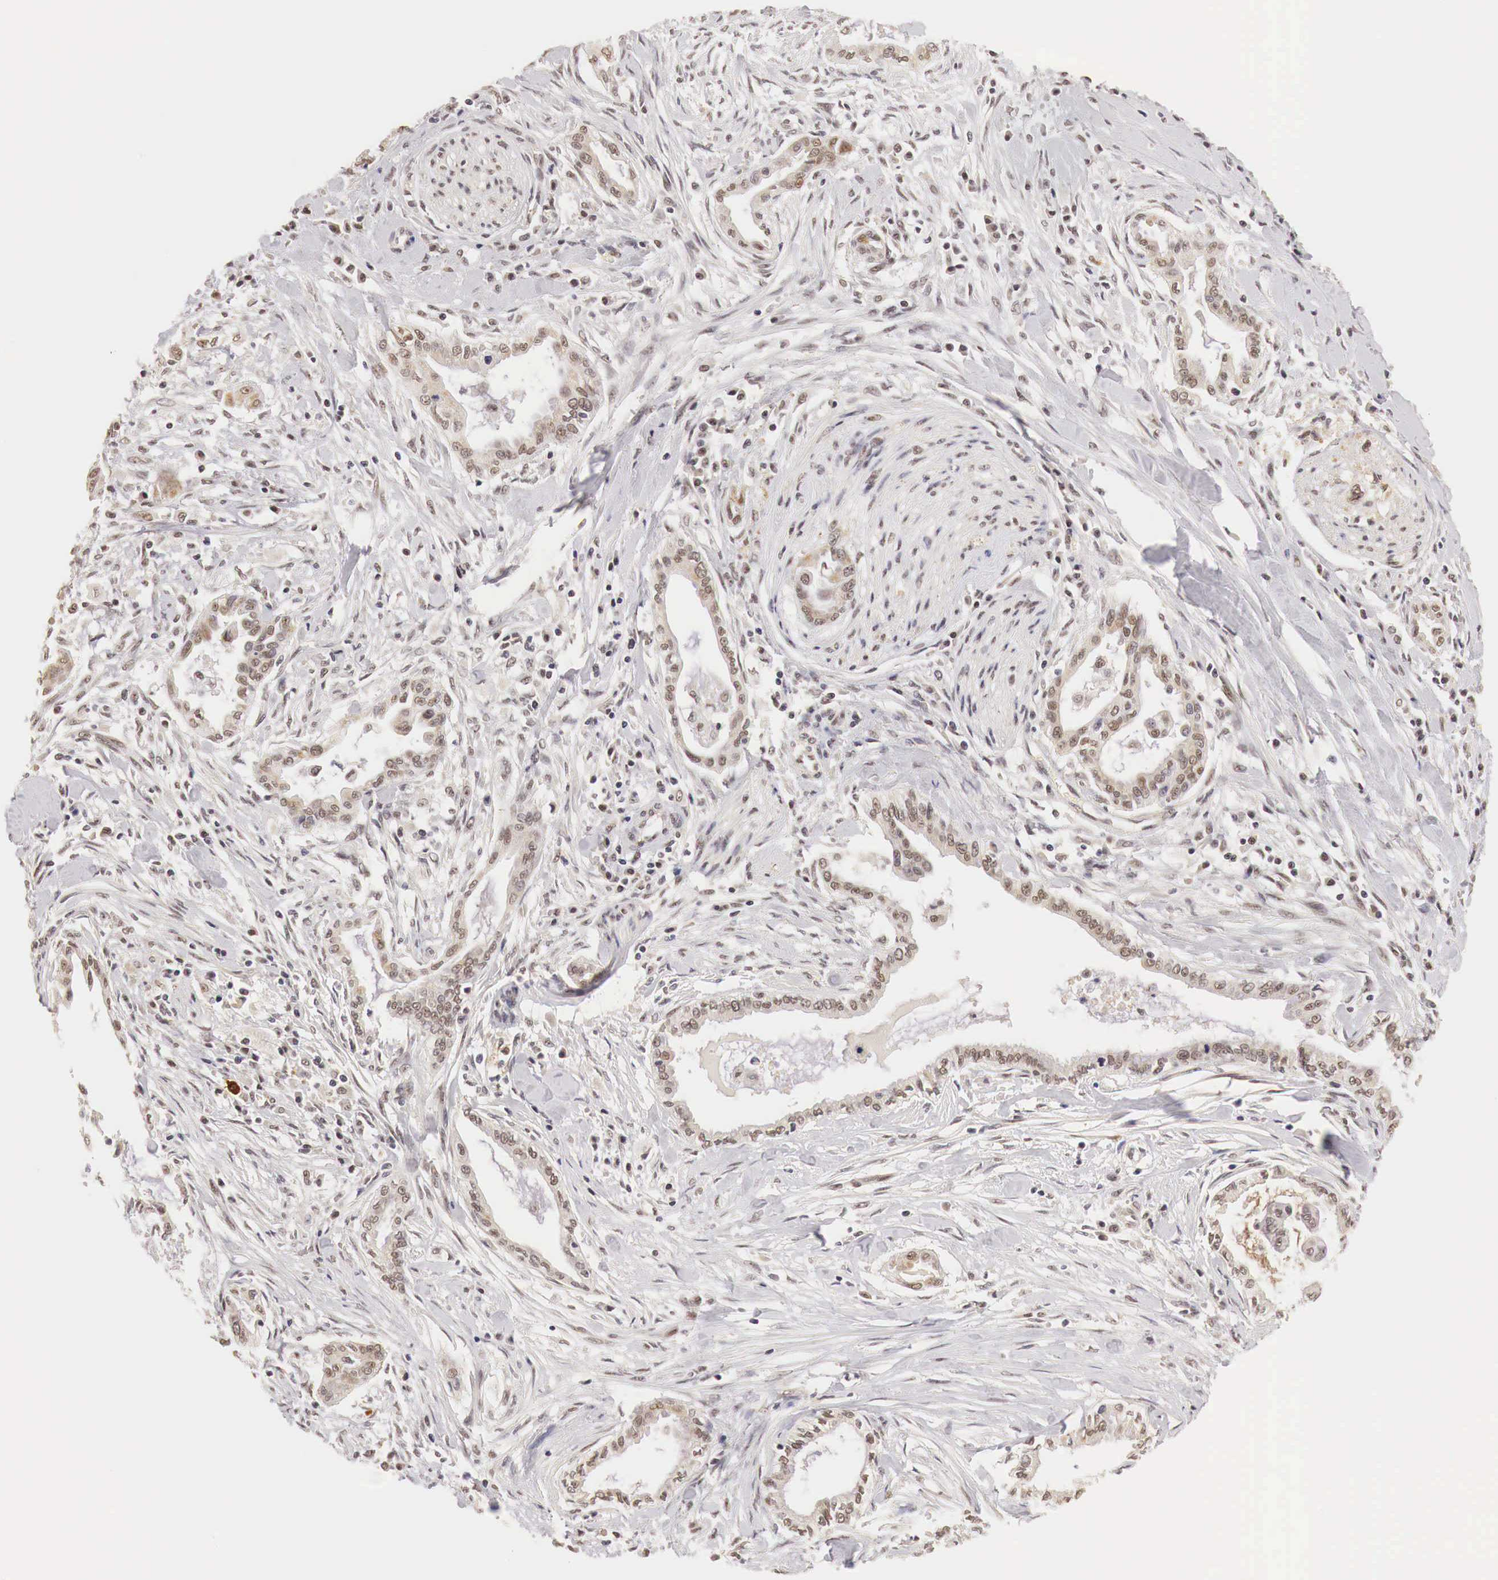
{"staining": {"intensity": "weak", "quantity": ">75%", "location": "cytoplasmic/membranous,nuclear"}, "tissue": "pancreatic cancer", "cell_type": "Tumor cells", "image_type": "cancer", "snomed": [{"axis": "morphology", "description": "Adenocarcinoma, NOS"}, {"axis": "topography", "description": "Pancreas"}], "caption": "Human pancreatic adenocarcinoma stained with a brown dye shows weak cytoplasmic/membranous and nuclear positive expression in approximately >75% of tumor cells.", "gene": "GPKOW", "patient": {"sex": "female", "age": 64}}